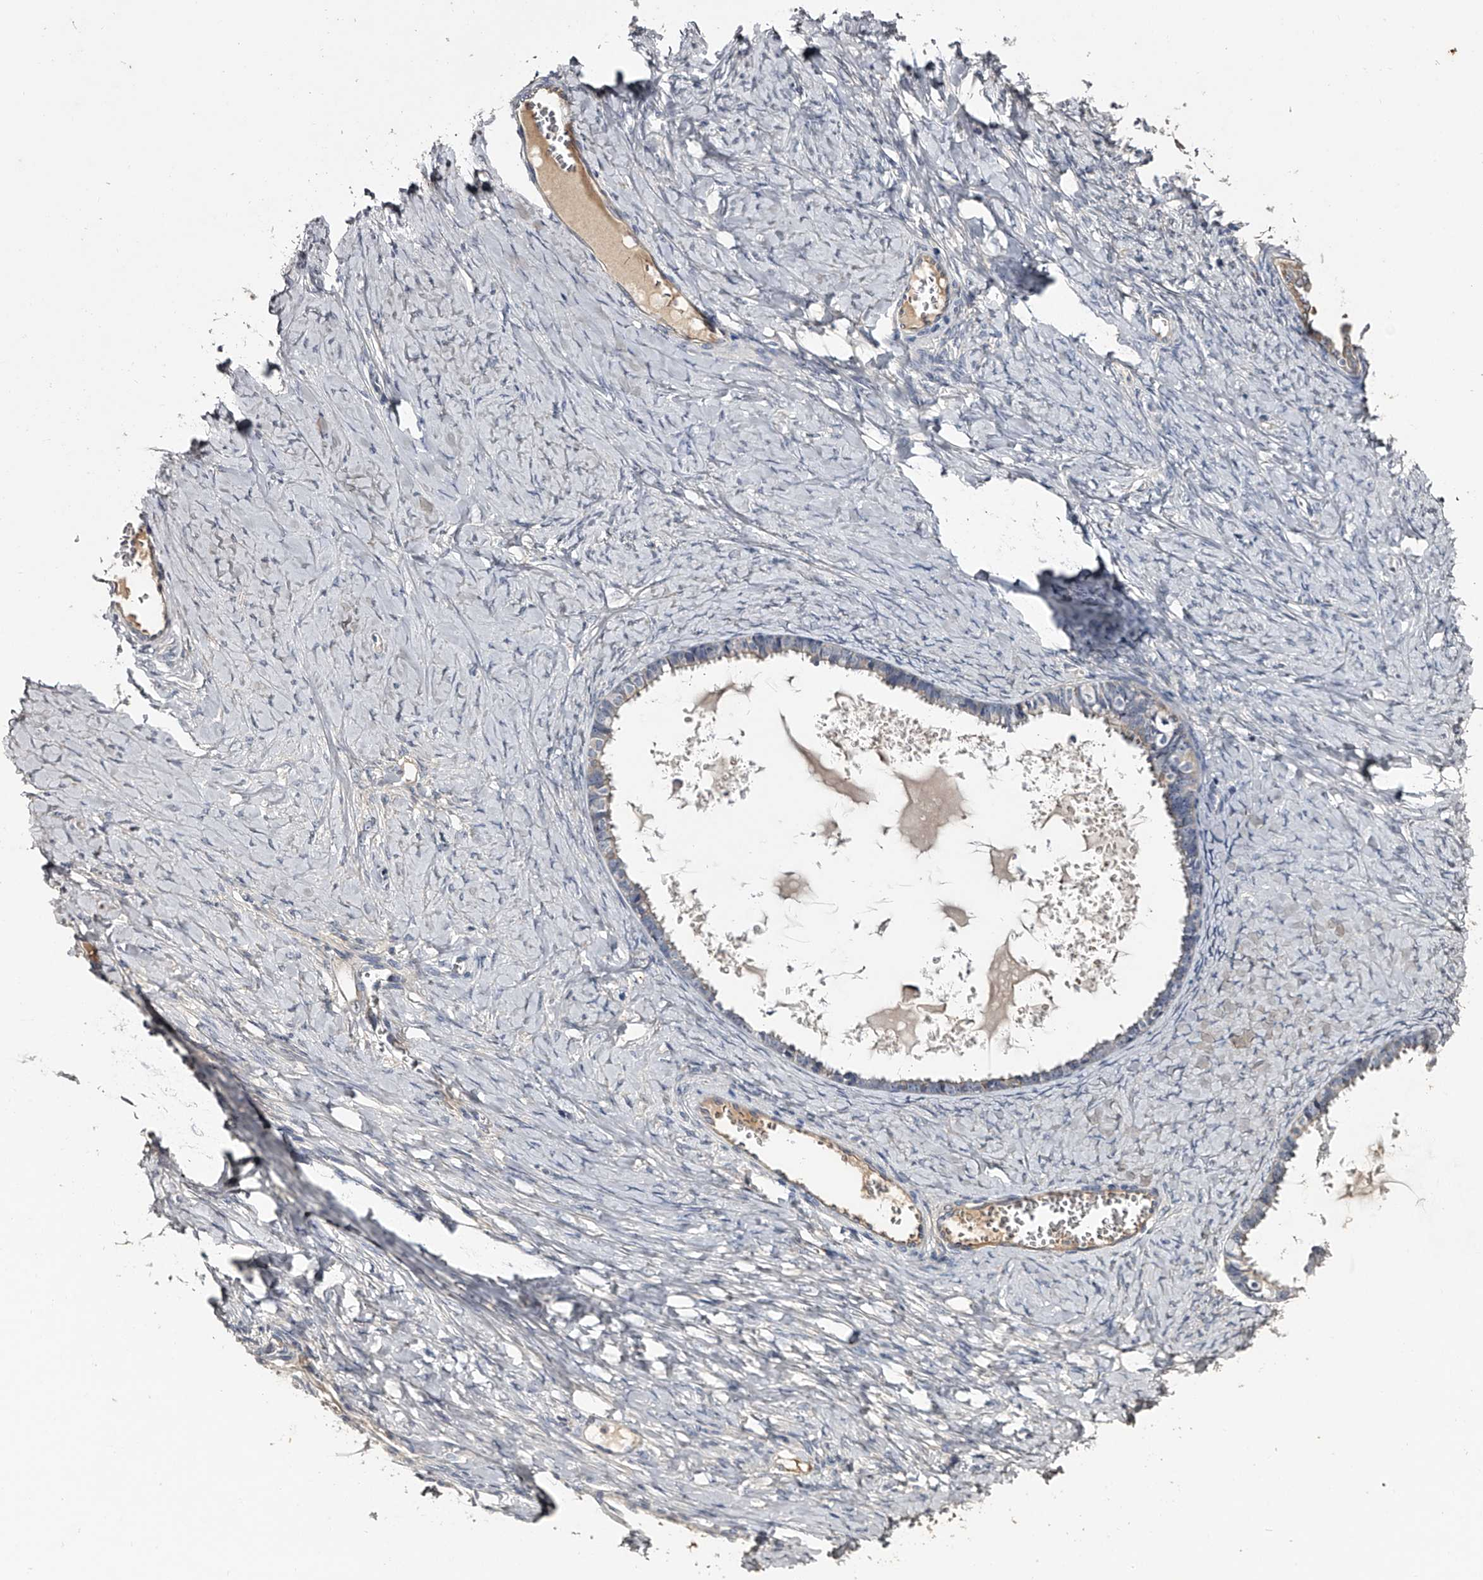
{"staining": {"intensity": "negative", "quantity": "none", "location": "none"}, "tissue": "ovarian cancer", "cell_type": "Tumor cells", "image_type": "cancer", "snomed": [{"axis": "morphology", "description": "Cystadenocarcinoma, serous, NOS"}, {"axis": "topography", "description": "Ovary"}], "caption": "Photomicrograph shows no significant protein staining in tumor cells of ovarian cancer (serous cystadenocarcinoma). (DAB (3,3'-diaminobenzidine) immunohistochemistry (IHC), high magnification).", "gene": "MDN1", "patient": {"sex": "female", "age": 79}}